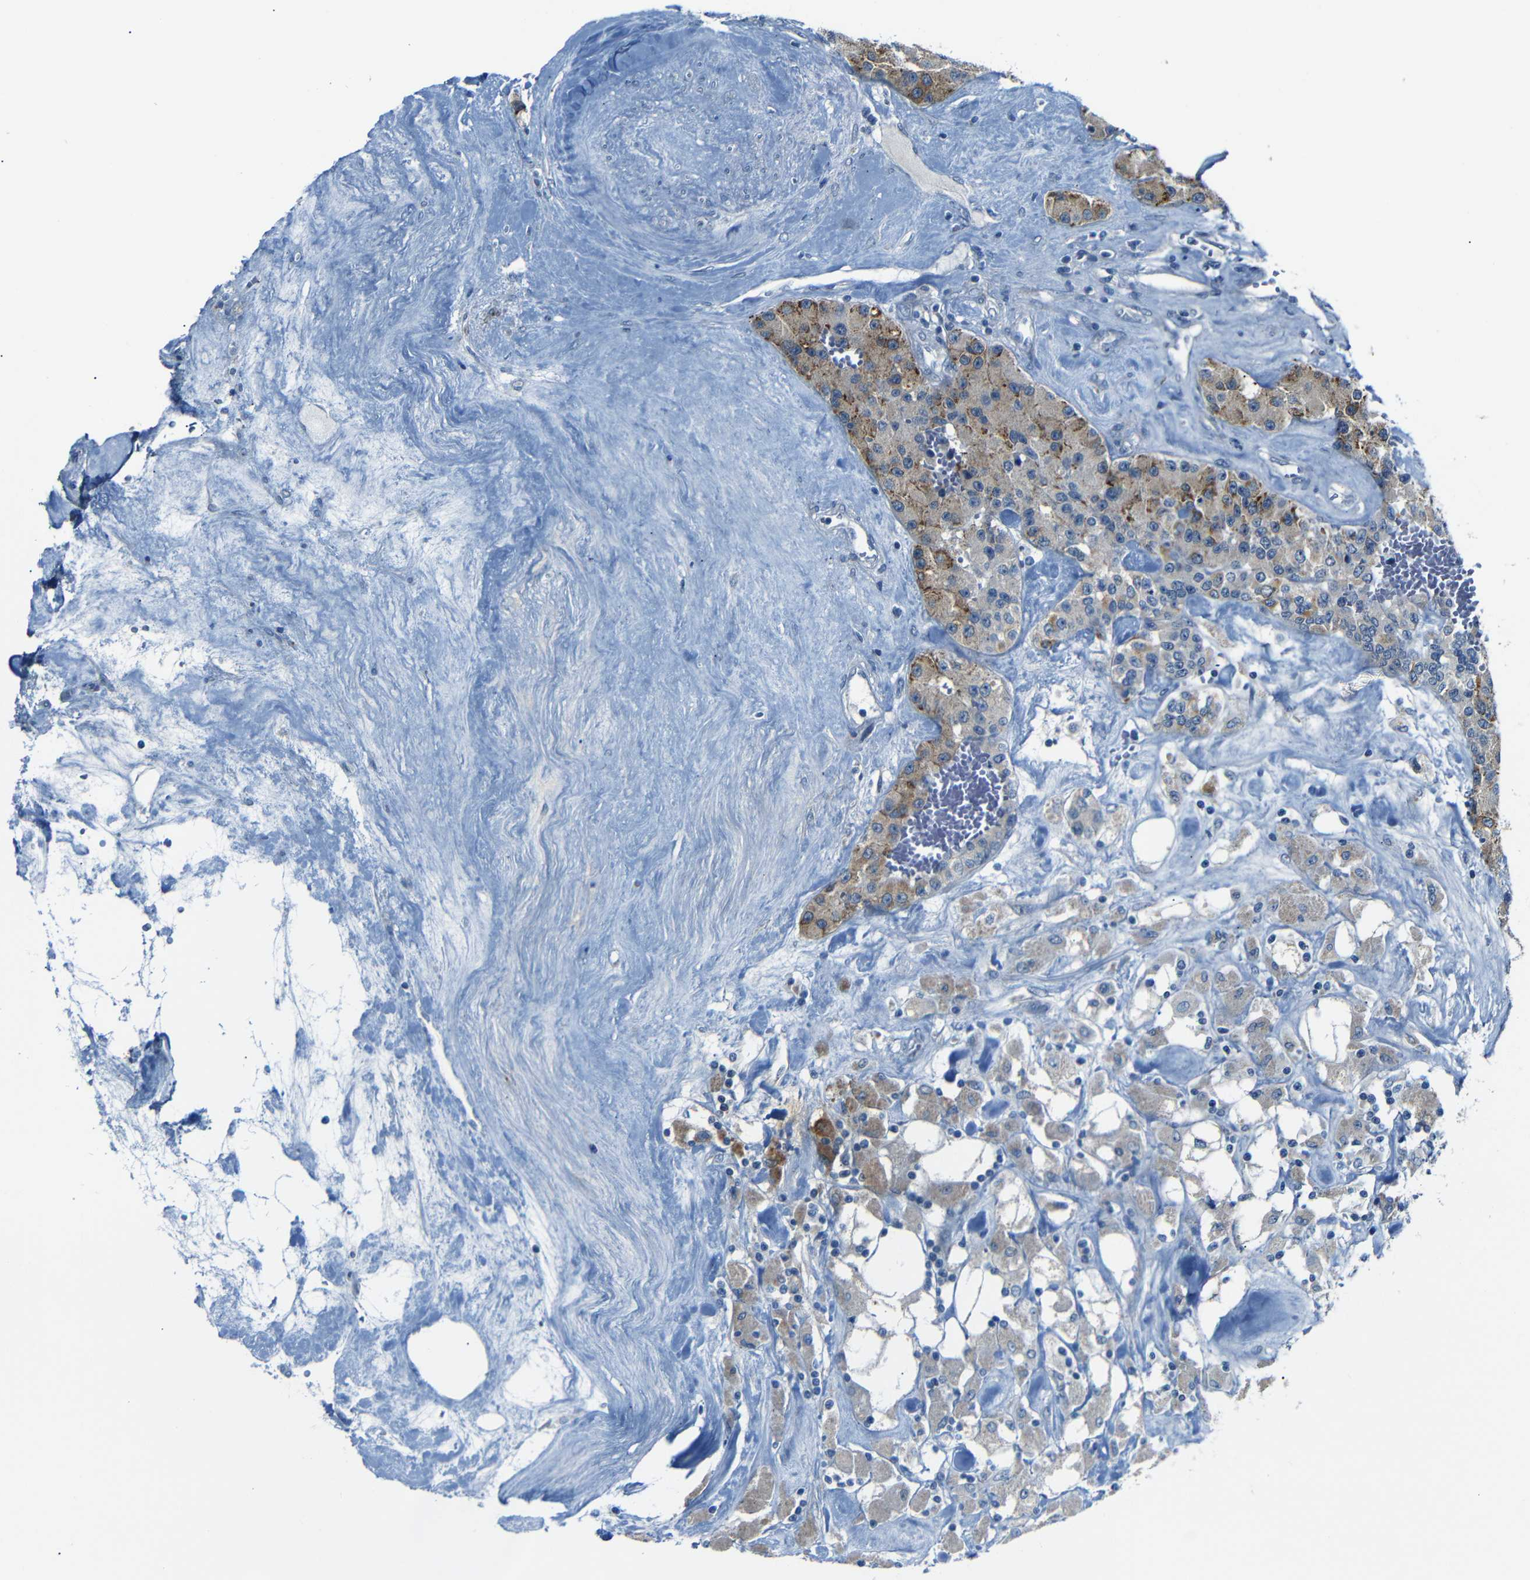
{"staining": {"intensity": "moderate", "quantity": ">75%", "location": "cytoplasmic/membranous"}, "tissue": "carcinoid", "cell_type": "Tumor cells", "image_type": "cancer", "snomed": [{"axis": "morphology", "description": "Carcinoid, malignant, NOS"}, {"axis": "topography", "description": "Pancreas"}], "caption": "High-magnification brightfield microscopy of carcinoid (malignant) stained with DAB (brown) and counterstained with hematoxylin (blue). tumor cells exhibit moderate cytoplasmic/membranous expression is present in approximately>75% of cells. The protein of interest is stained brown, and the nuclei are stained in blue (DAB (3,3'-diaminobenzidine) IHC with brightfield microscopy, high magnification).", "gene": "ANK3", "patient": {"sex": "male", "age": 41}}